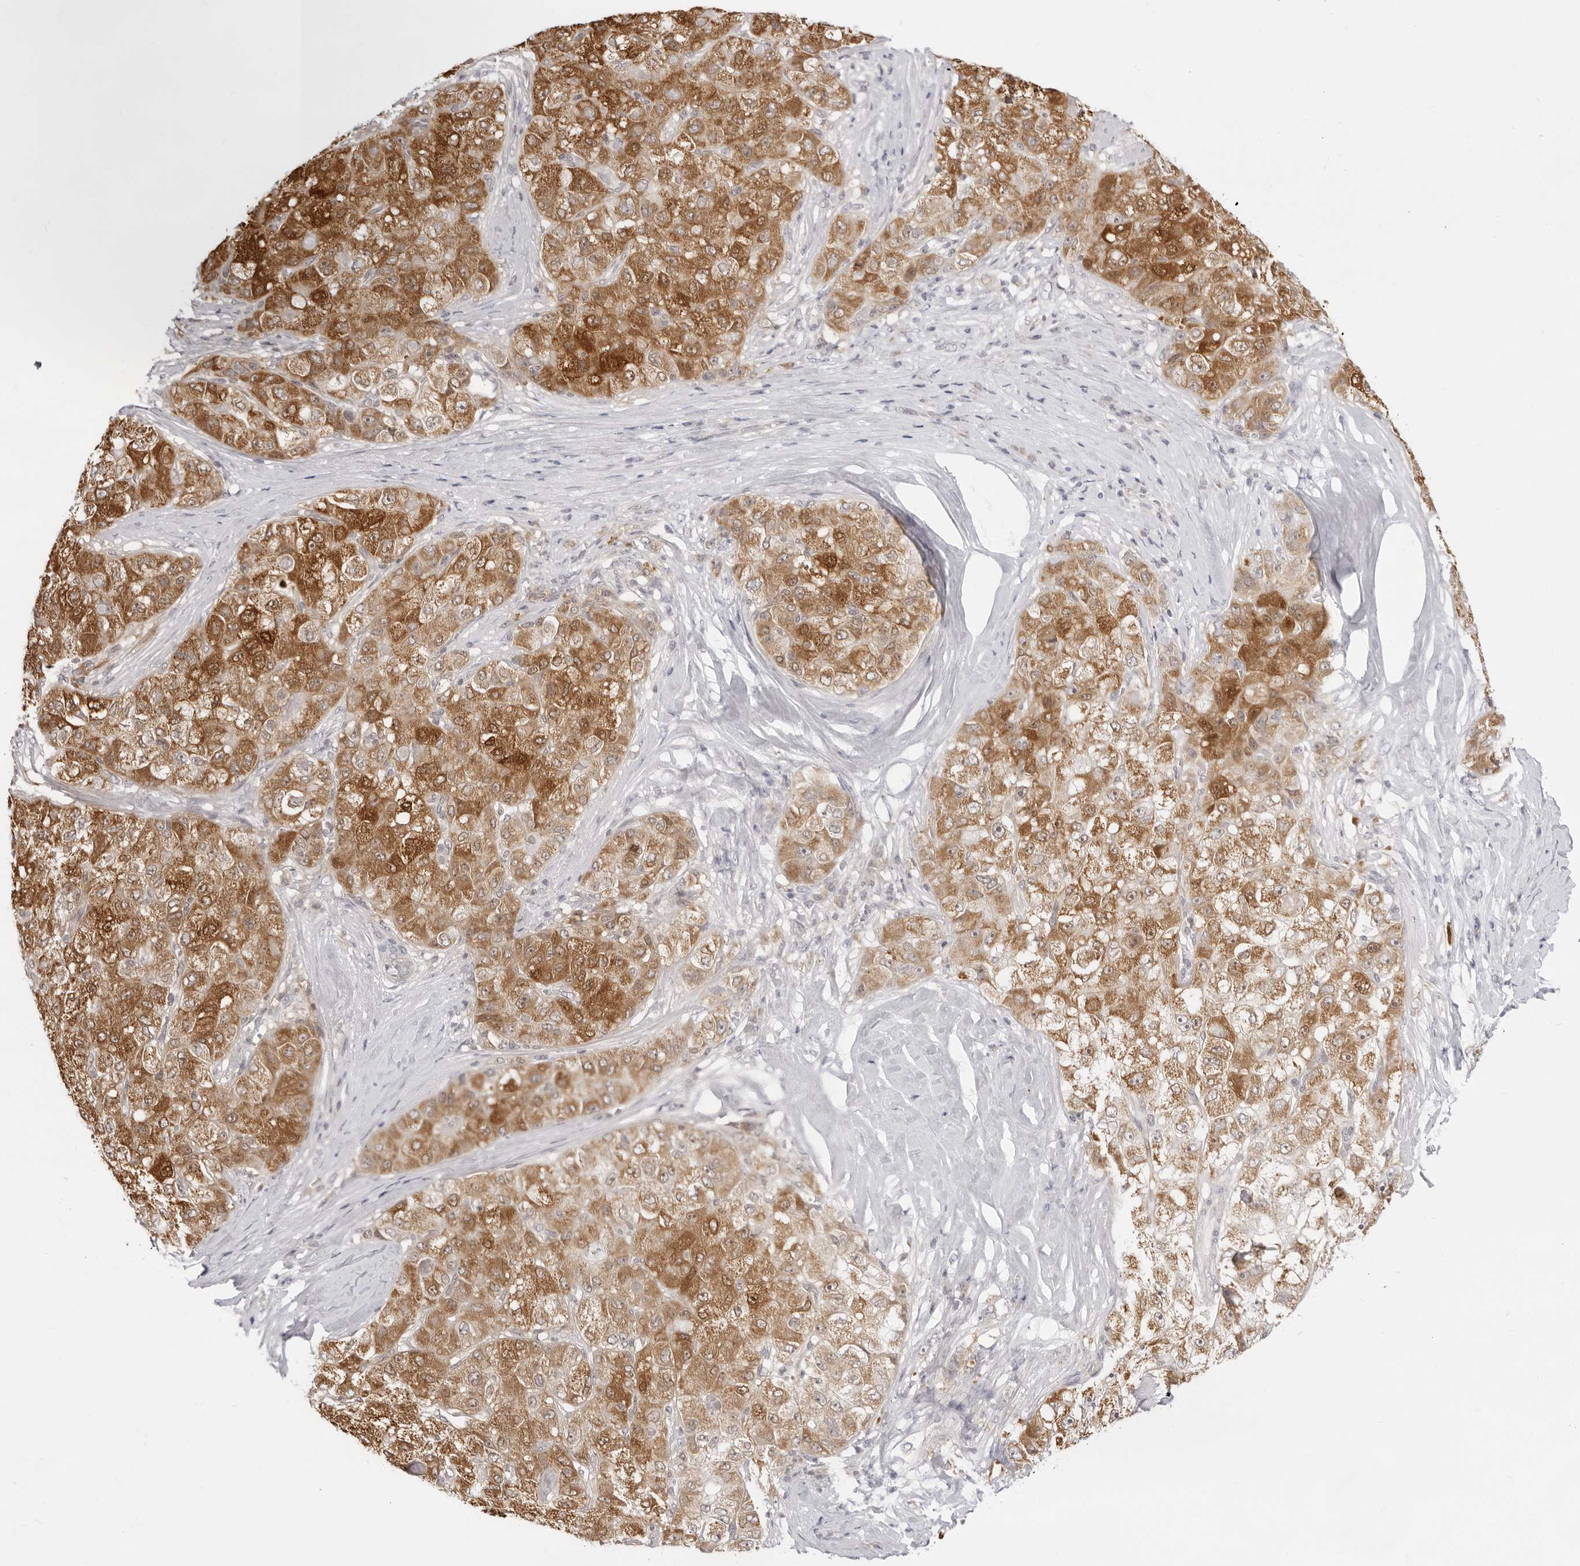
{"staining": {"intensity": "moderate", "quantity": ">75%", "location": "cytoplasmic/membranous"}, "tissue": "liver cancer", "cell_type": "Tumor cells", "image_type": "cancer", "snomed": [{"axis": "morphology", "description": "Carcinoma, Hepatocellular, NOS"}, {"axis": "topography", "description": "Liver"}], "caption": "IHC (DAB (3,3'-diaminobenzidine)) staining of hepatocellular carcinoma (liver) demonstrates moderate cytoplasmic/membranous protein positivity in about >75% of tumor cells. Nuclei are stained in blue.", "gene": "FDPS", "patient": {"sex": "male", "age": 80}}